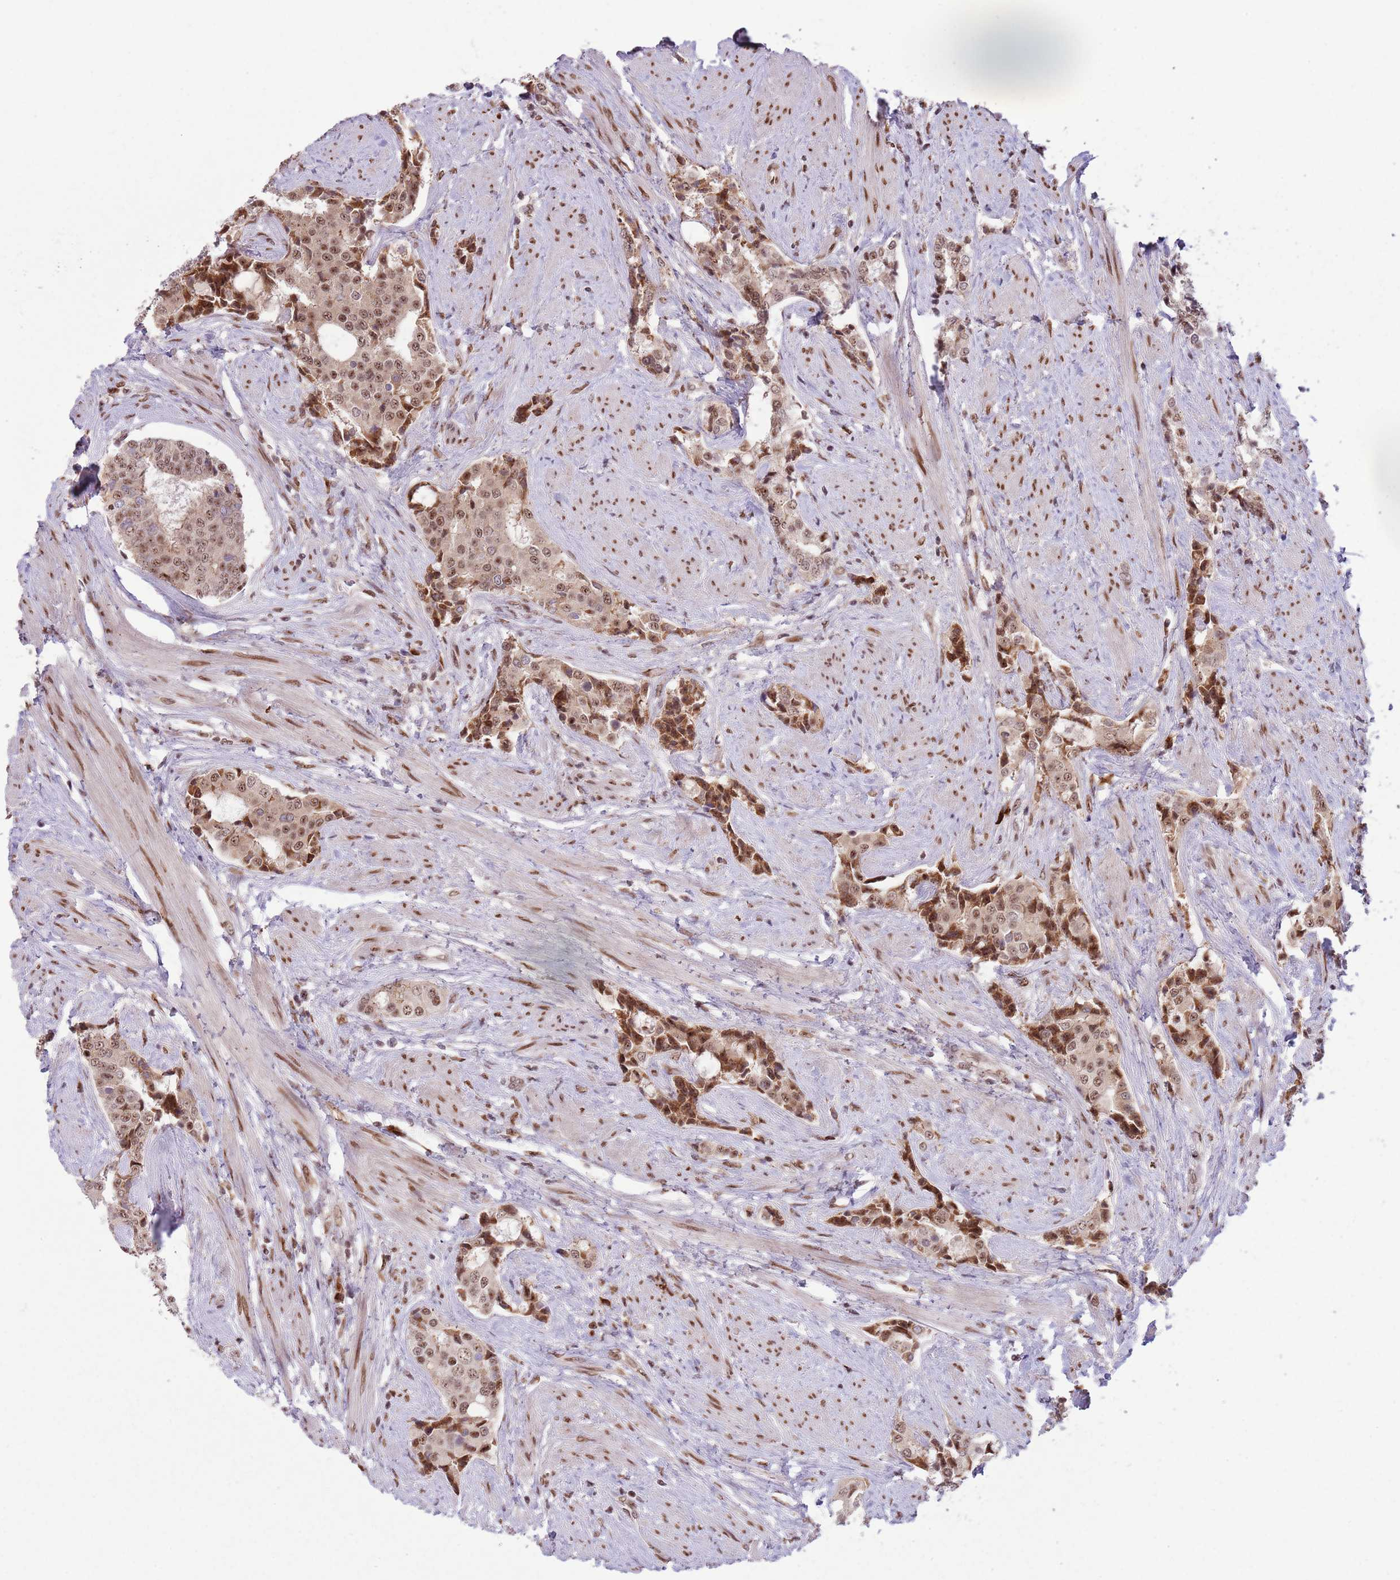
{"staining": {"intensity": "moderate", "quantity": ">75%", "location": "nuclear"}, "tissue": "prostate cancer", "cell_type": "Tumor cells", "image_type": "cancer", "snomed": [{"axis": "morphology", "description": "Adenocarcinoma, High grade"}, {"axis": "topography", "description": "Prostate"}], "caption": "High-power microscopy captured an immunohistochemistry photomicrograph of prostate high-grade adenocarcinoma, revealing moderate nuclear staining in approximately >75% of tumor cells.", "gene": "SIPA1L3", "patient": {"sex": "male", "age": 71}}